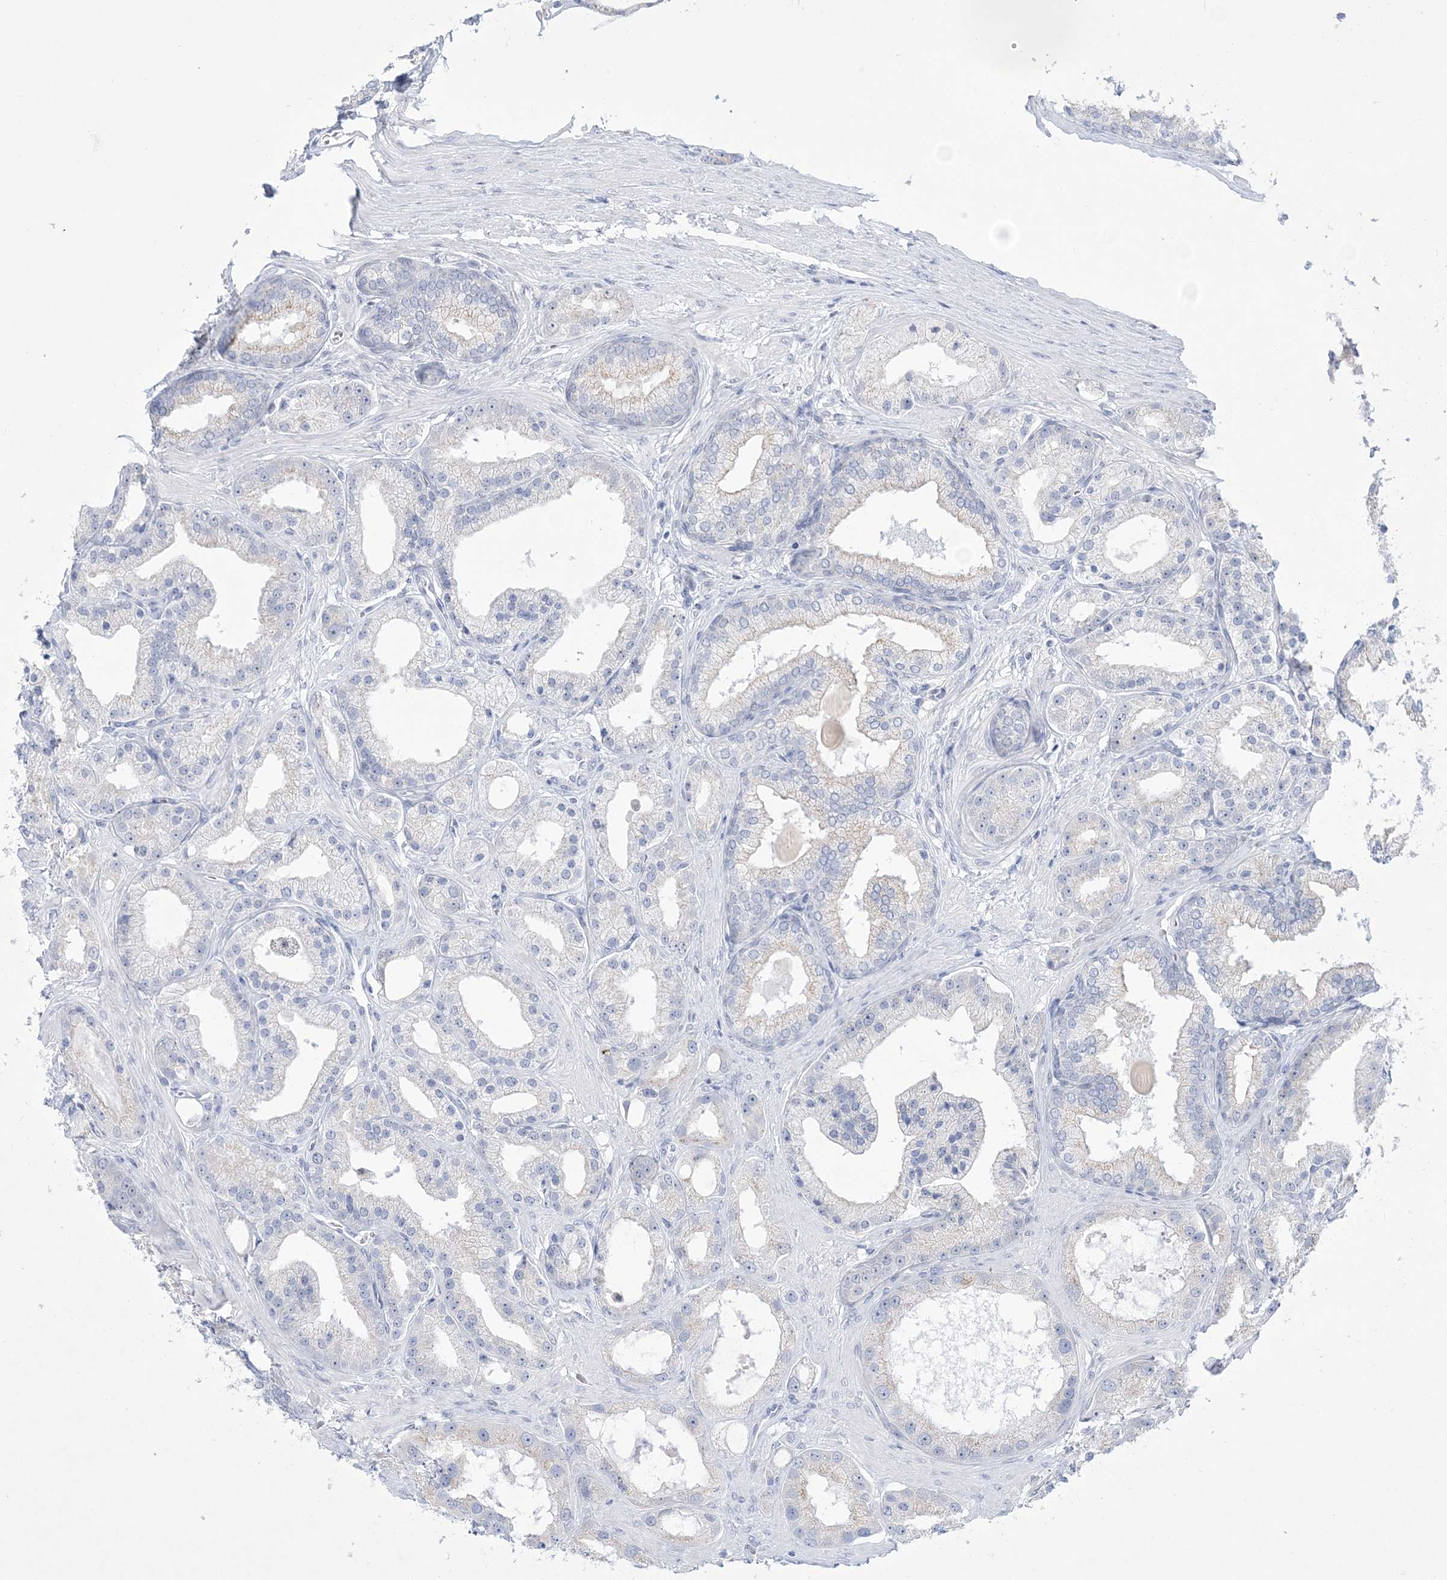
{"staining": {"intensity": "negative", "quantity": "none", "location": "none"}, "tissue": "prostate cancer", "cell_type": "Tumor cells", "image_type": "cancer", "snomed": [{"axis": "morphology", "description": "Adenocarcinoma, Low grade"}, {"axis": "topography", "description": "Prostate"}], "caption": "This is a histopathology image of immunohistochemistry (IHC) staining of prostate cancer (low-grade adenocarcinoma), which shows no positivity in tumor cells.", "gene": "WDR27", "patient": {"sex": "male", "age": 67}}